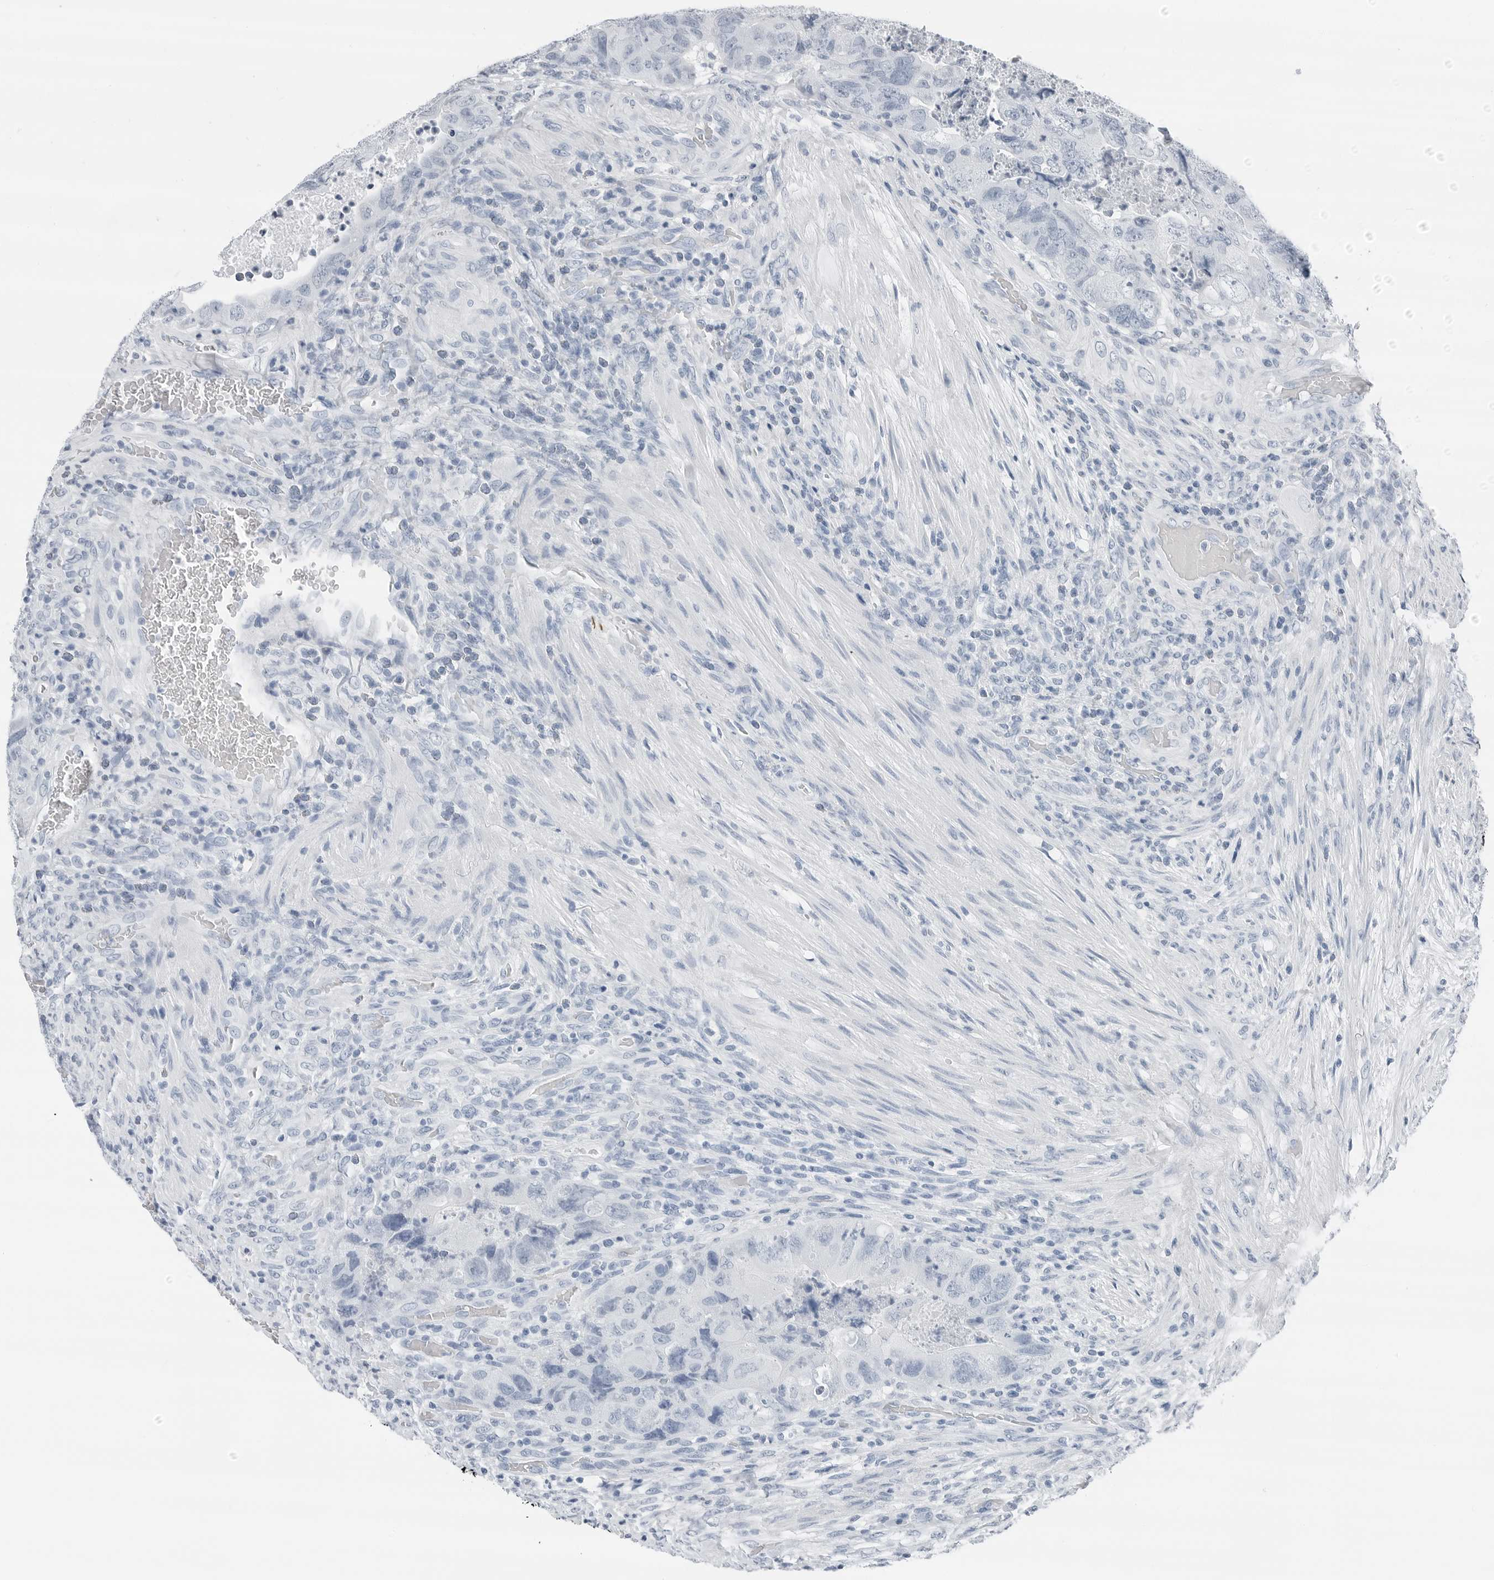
{"staining": {"intensity": "negative", "quantity": "none", "location": "none"}, "tissue": "colorectal cancer", "cell_type": "Tumor cells", "image_type": "cancer", "snomed": [{"axis": "morphology", "description": "Adenocarcinoma, NOS"}, {"axis": "topography", "description": "Rectum"}], "caption": "Immunohistochemical staining of colorectal cancer (adenocarcinoma) demonstrates no significant expression in tumor cells. (DAB immunohistochemistry (IHC), high magnification).", "gene": "SLPI", "patient": {"sex": "male", "age": 63}}